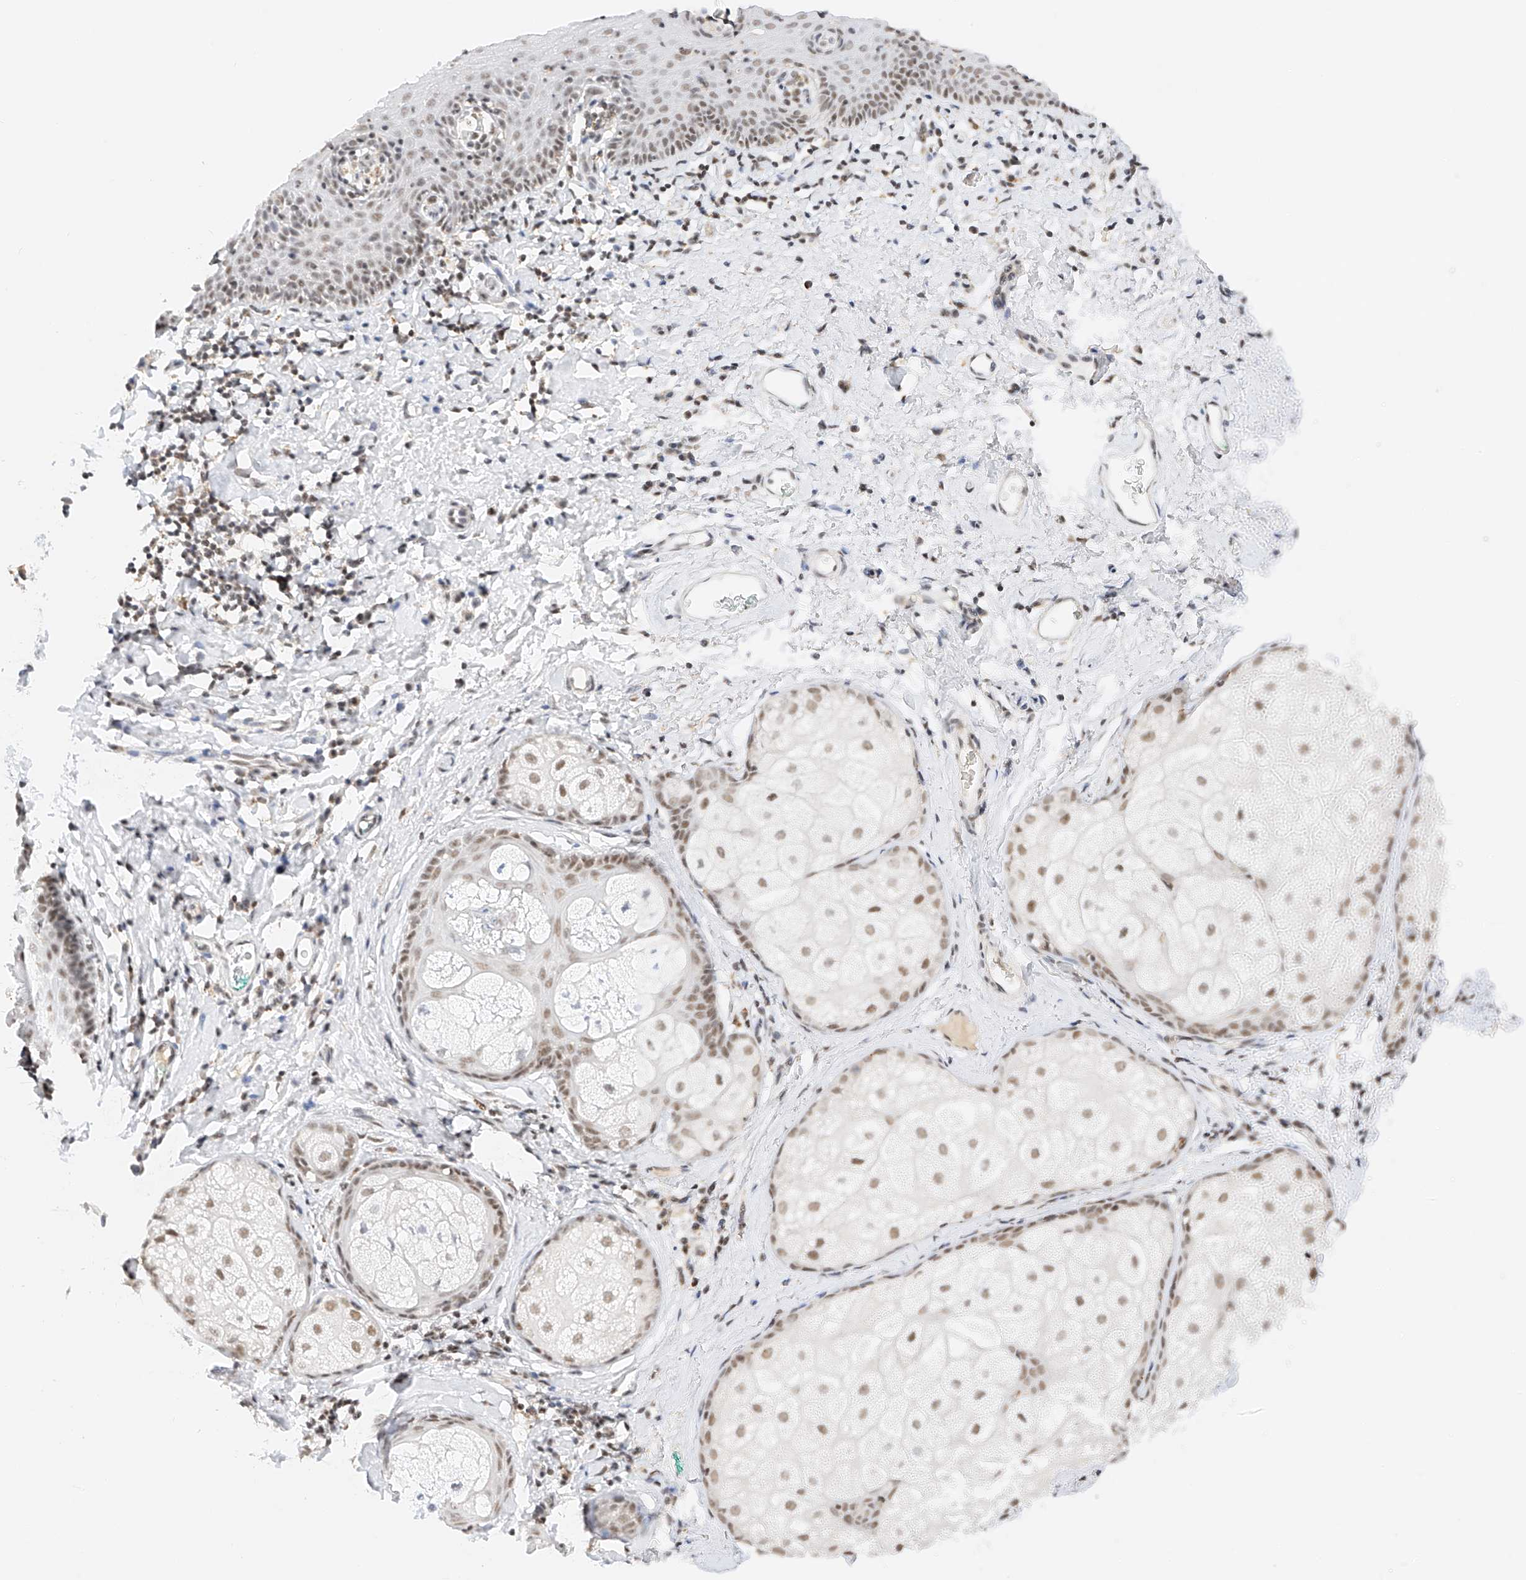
{"staining": {"intensity": "moderate", "quantity": "25%-75%", "location": "nuclear"}, "tissue": "skin", "cell_type": "Epidermal cells", "image_type": "normal", "snomed": [{"axis": "morphology", "description": "Normal tissue, NOS"}, {"axis": "topography", "description": "Vulva"}], "caption": "IHC of normal human skin demonstrates medium levels of moderate nuclear expression in about 25%-75% of epidermal cells. (IHC, brightfield microscopy, high magnification).", "gene": "NRF1", "patient": {"sex": "female", "age": 66}}